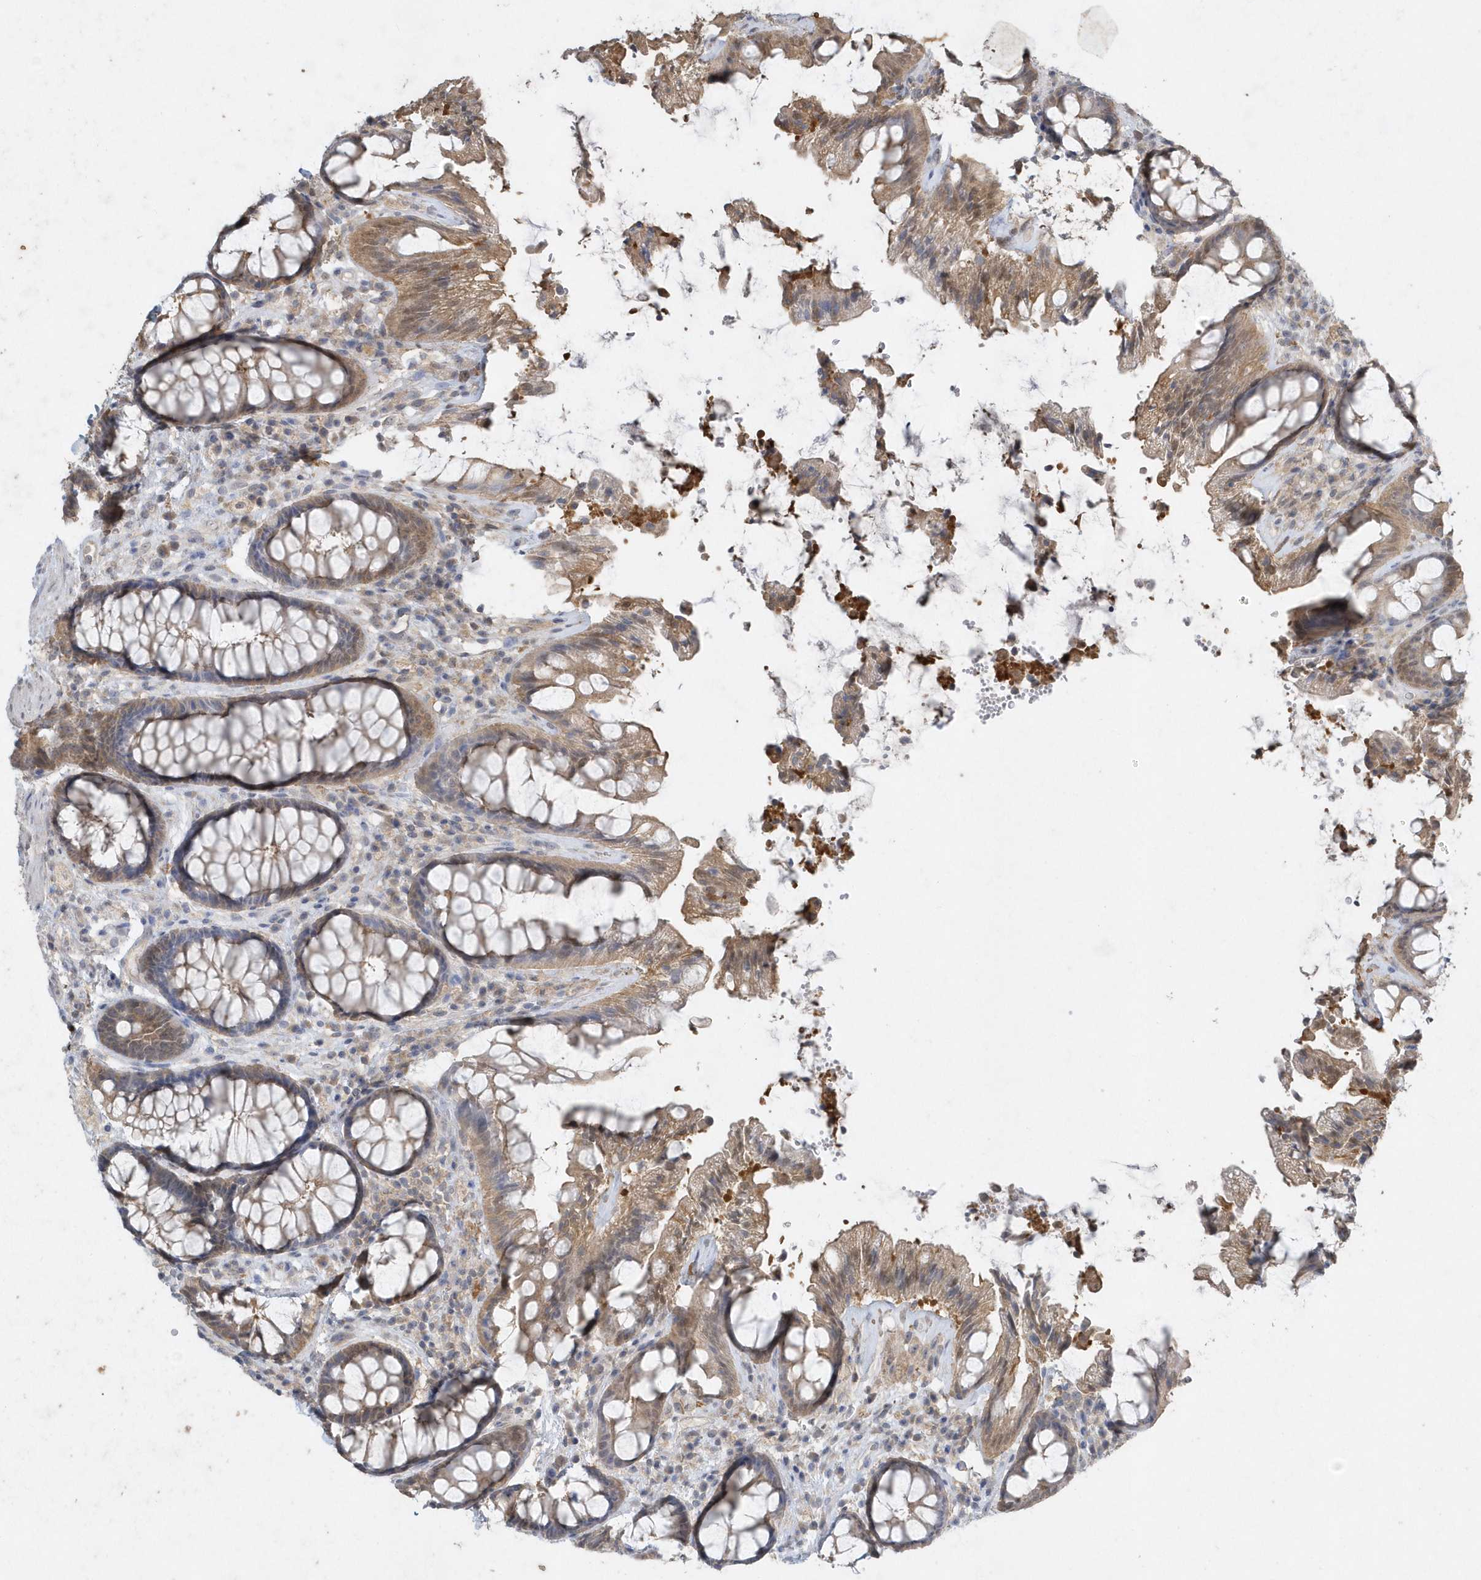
{"staining": {"intensity": "moderate", "quantity": ">75%", "location": "cytoplasmic/membranous"}, "tissue": "rectum", "cell_type": "Glandular cells", "image_type": "normal", "snomed": [{"axis": "morphology", "description": "Normal tissue, NOS"}, {"axis": "topography", "description": "Rectum"}], "caption": "This image shows unremarkable rectum stained with immunohistochemistry (IHC) to label a protein in brown. The cytoplasmic/membranous of glandular cells show moderate positivity for the protein. Nuclei are counter-stained blue.", "gene": "AKR7A2", "patient": {"sex": "female", "age": 46}}